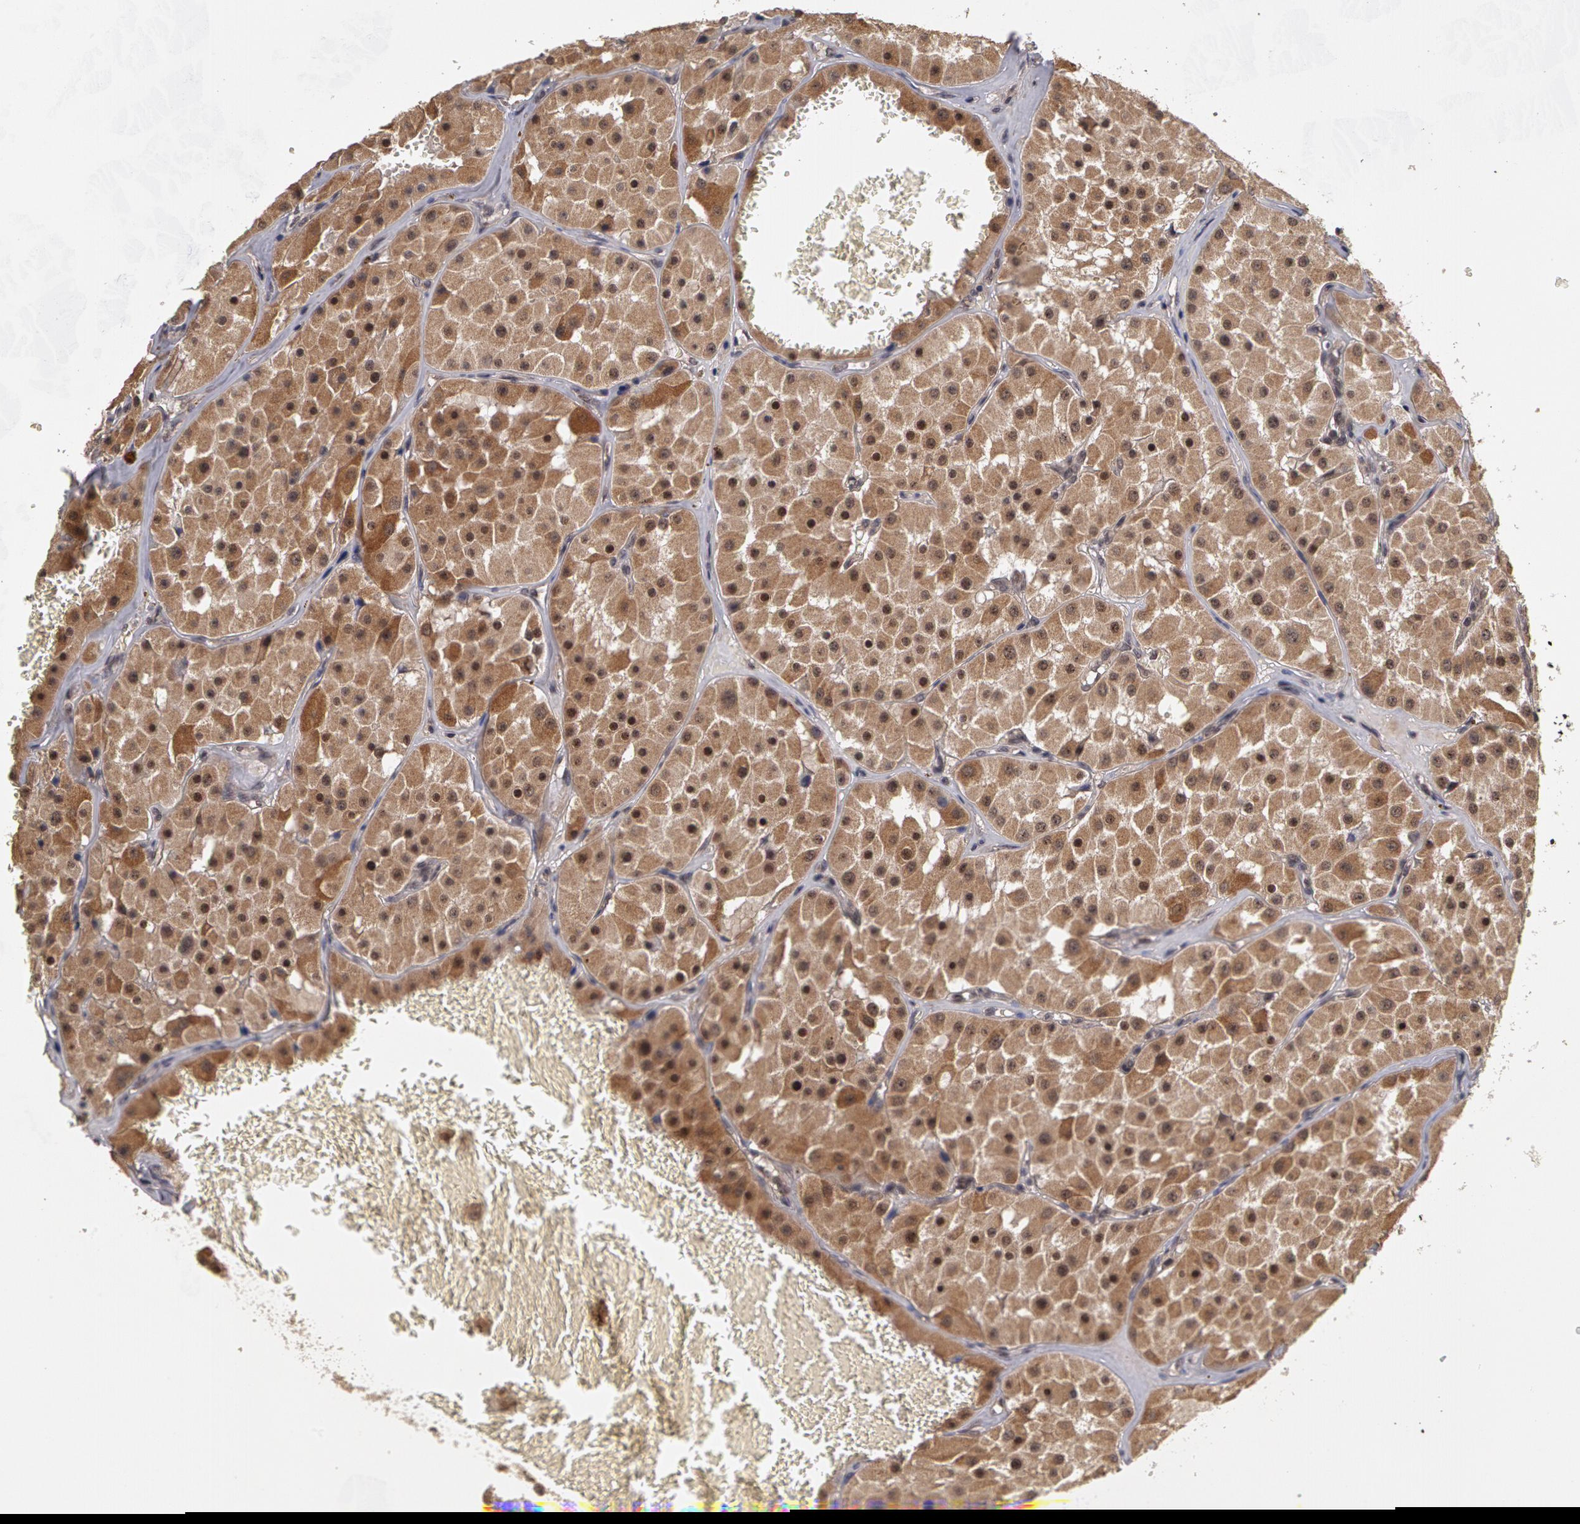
{"staining": {"intensity": "strong", "quantity": ">75%", "location": "cytoplasmic/membranous,nuclear"}, "tissue": "renal cancer", "cell_type": "Tumor cells", "image_type": "cancer", "snomed": [{"axis": "morphology", "description": "Adenocarcinoma, uncertain malignant potential"}, {"axis": "topography", "description": "Kidney"}], "caption": "High-magnification brightfield microscopy of renal cancer stained with DAB (brown) and counterstained with hematoxylin (blue). tumor cells exhibit strong cytoplasmic/membranous and nuclear expression is appreciated in approximately>75% of cells.", "gene": "GLIS1", "patient": {"sex": "male", "age": 63}}